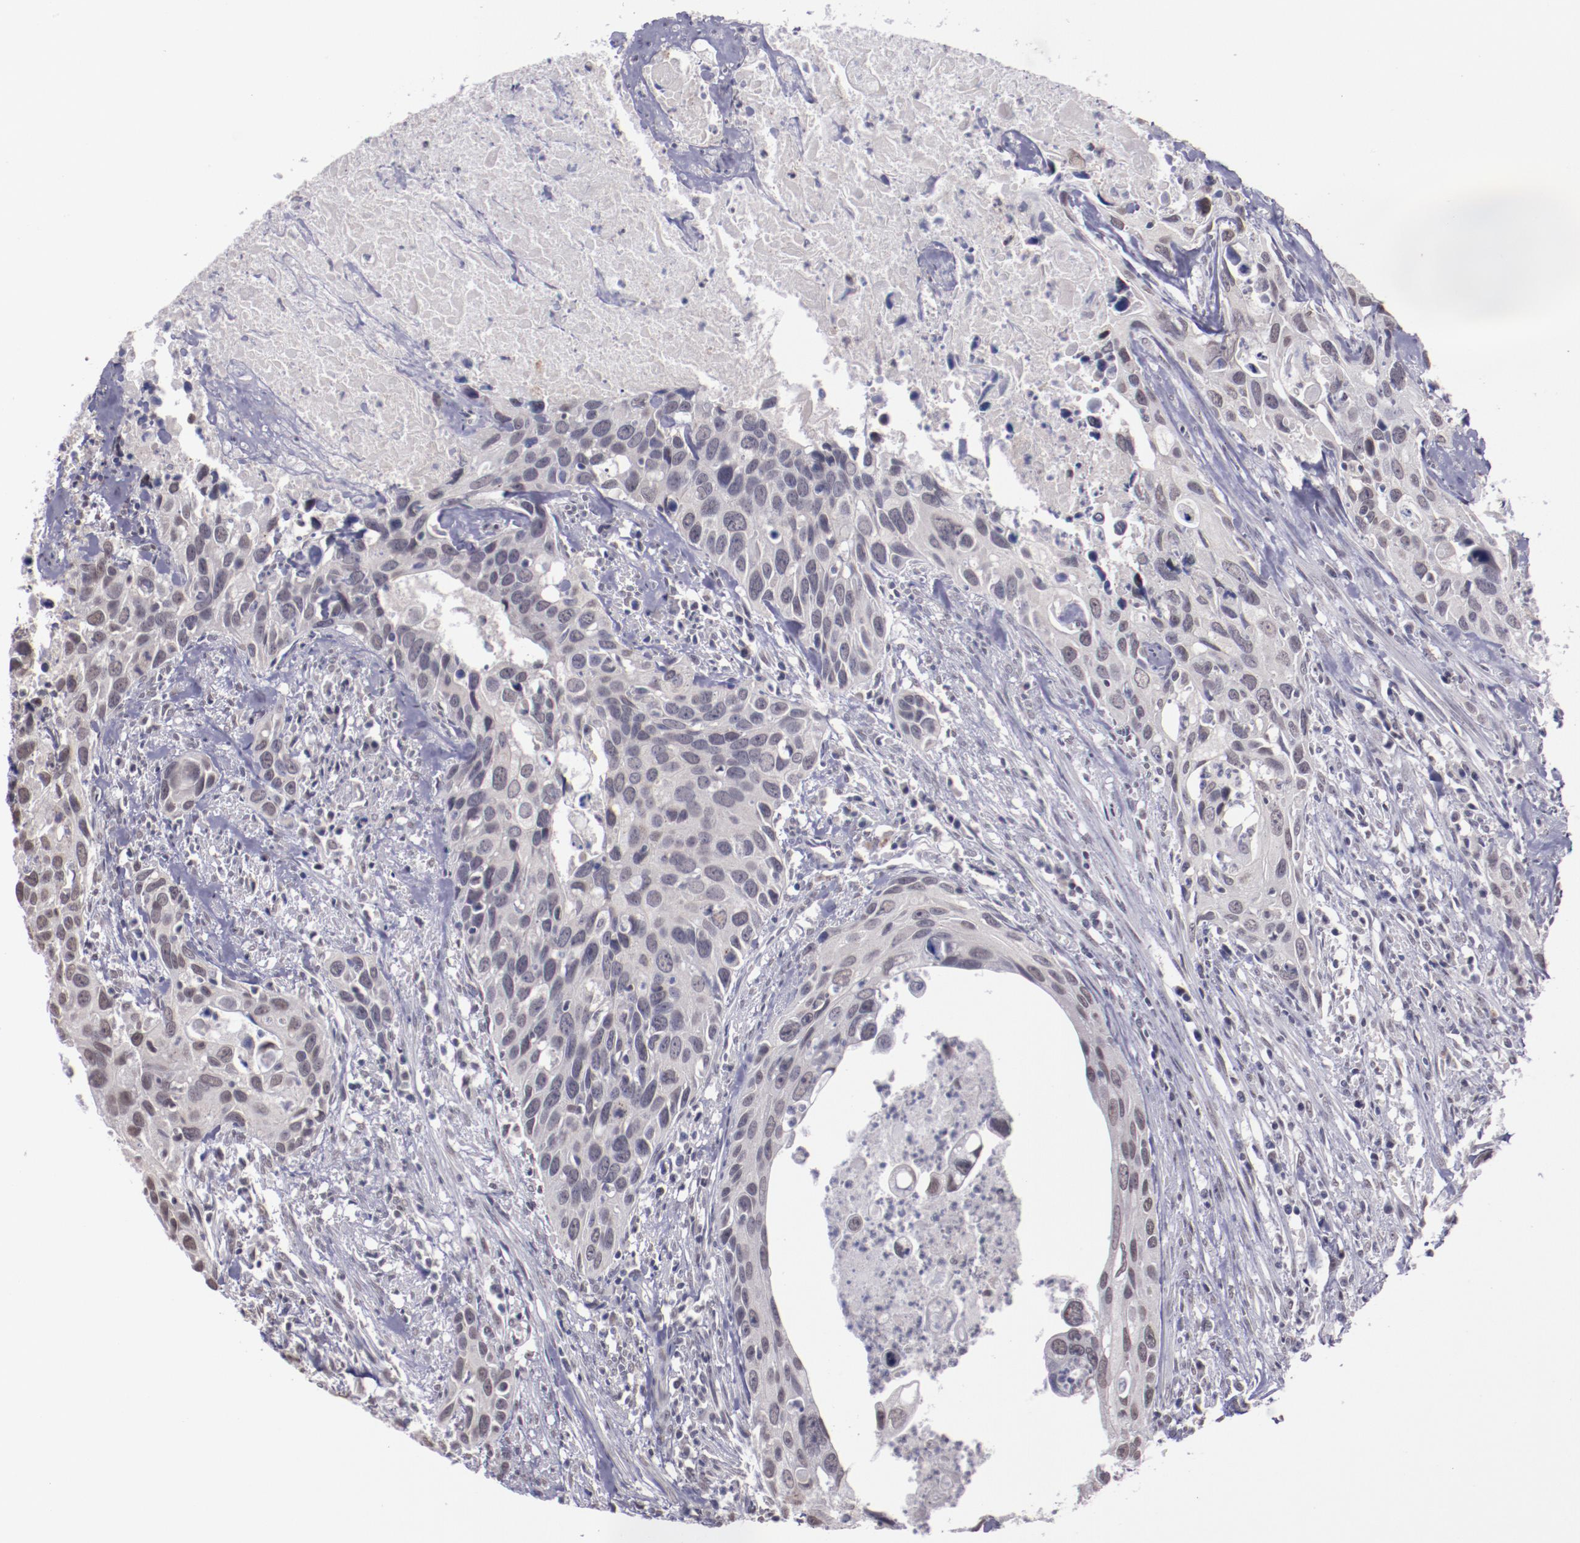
{"staining": {"intensity": "weak", "quantity": "<25%", "location": "nuclear"}, "tissue": "urothelial cancer", "cell_type": "Tumor cells", "image_type": "cancer", "snomed": [{"axis": "morphology", "description": "Urothelial carcinoma, High grade"}, {"axis": "topography", "description": "Urinary bladder"}], "caption": "Immunohistochemistry (IHC) image of neoplastic tissue: urothelial cancer stained with DAB (3,3'-diaminobenzidine) shows no significant protein expression in tumor cells. (DAB immunohistochemistry (IHC) visualized using brightfield microscopy, high magnification).", "gene": "NRXN3", "patient": {"sex": "male", "age": 71}}